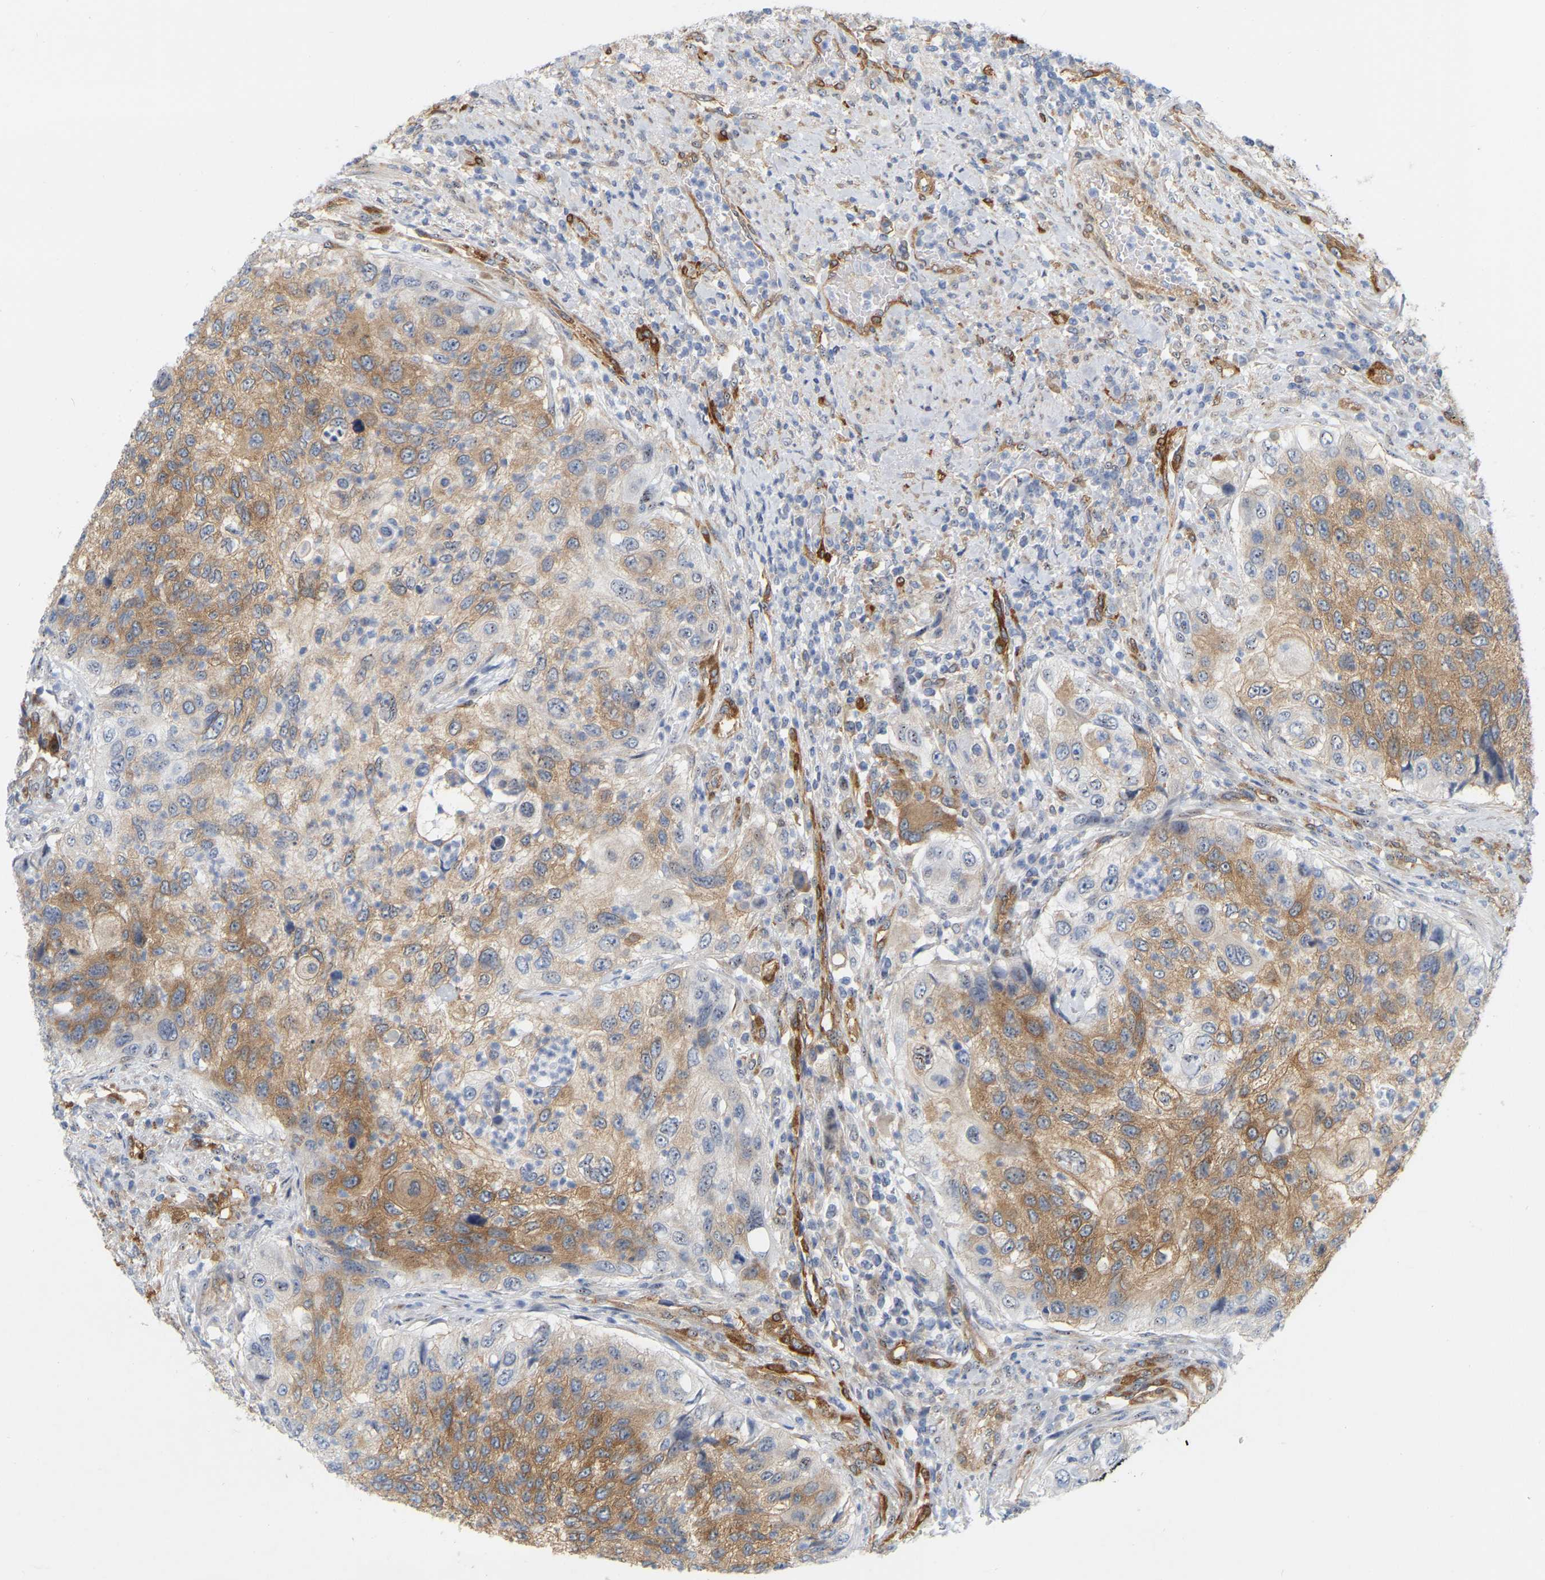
{"staining": {"intensity": "moderate", "quantity": ">75%", "location": "cytoplasmic/membranous"}, "tissue": "urothelial cancer", "cell_type": "Tumor cells", "image_type": "cancer", "snomed": [{"axis": "morphology", "description": "Urothelial carcinoma, High grade"}, {"axis": "topography", "description": "Urinary bladder"}], "caption": "Moderate cytoplasmic/membranous expression is seen in about >75% of tumor cells in high-grade urothelial carcinoma.", "gene": "RAPH1", "patient": {"sex": "female", "age": 60}}